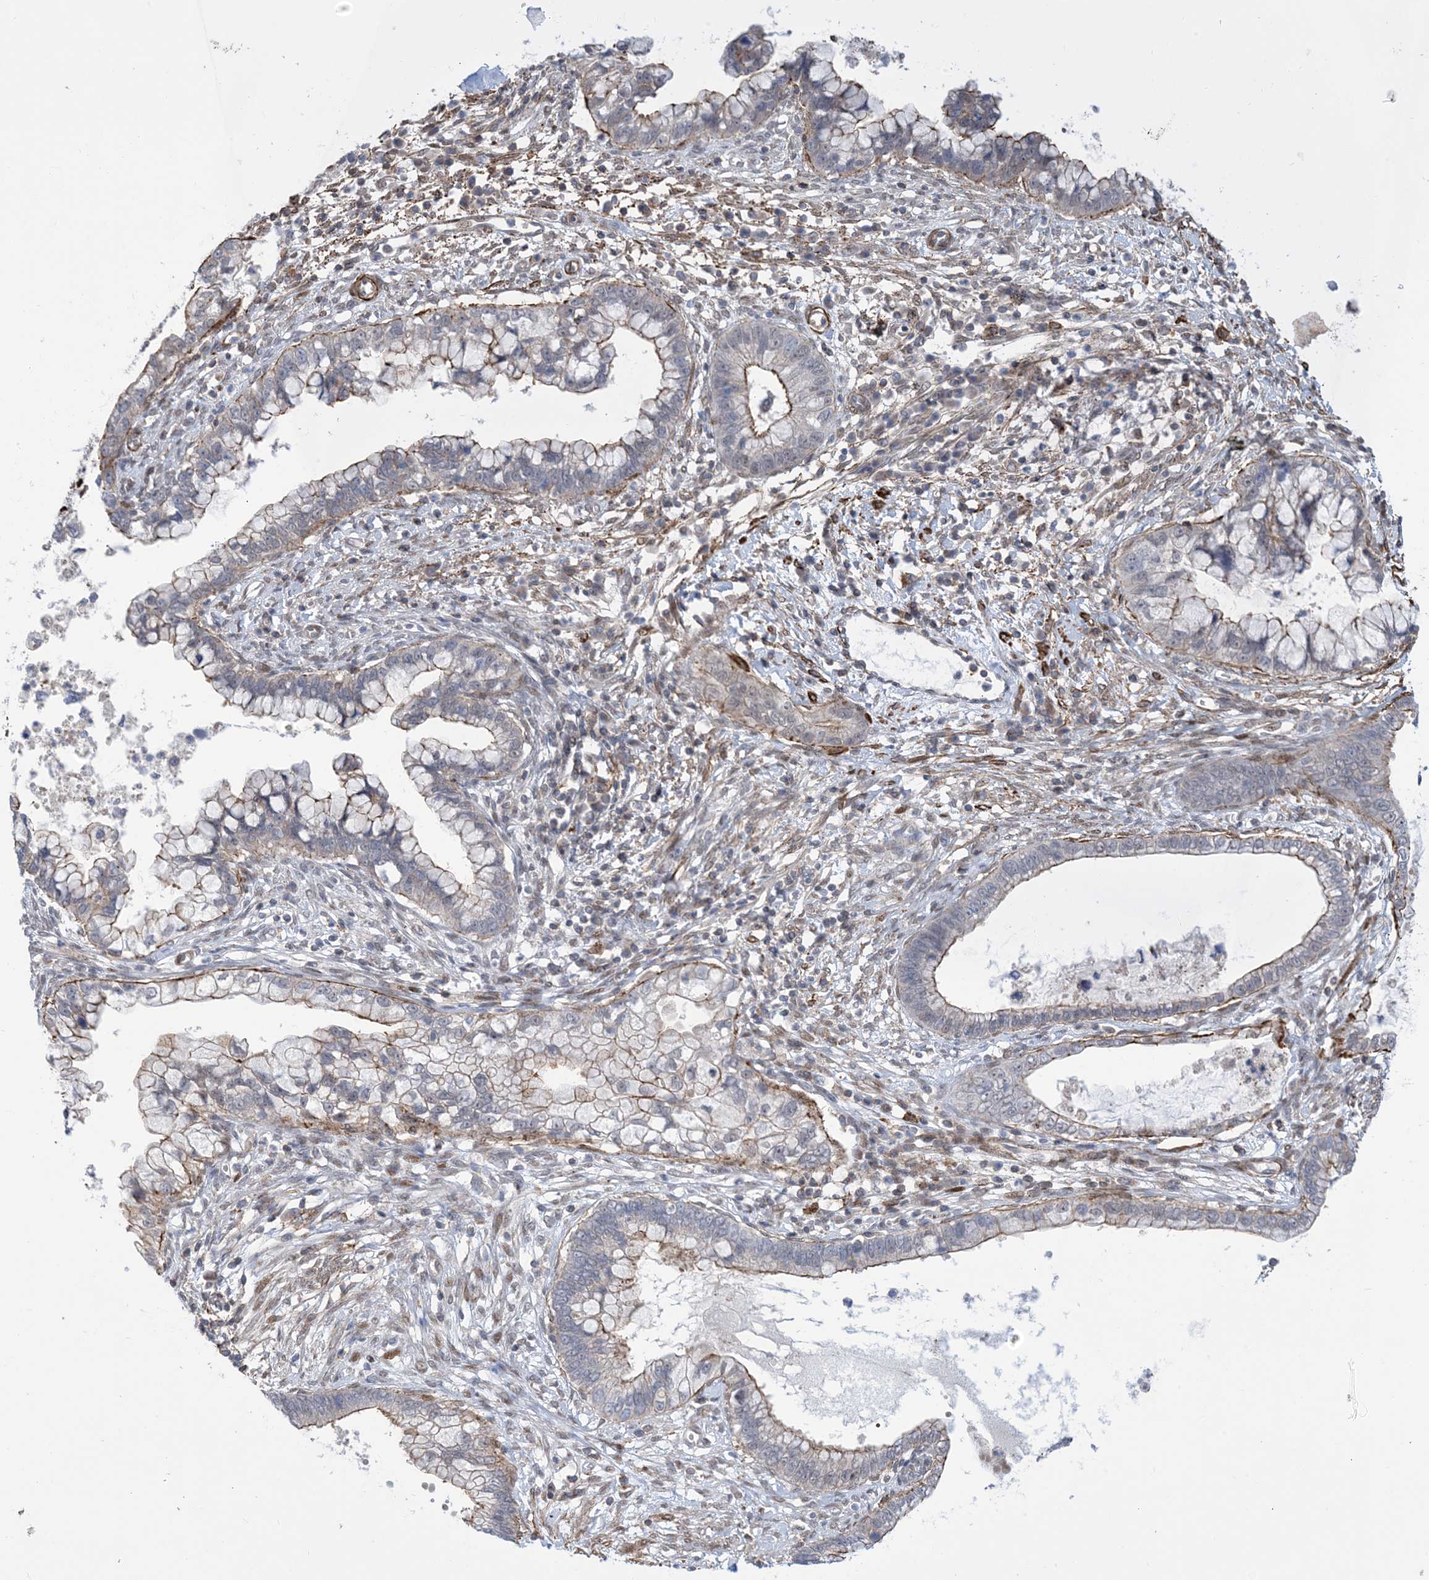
{"staining": {"intensity": "weak", "quantity": "25%-75%", "location": "cytoplasmic/membranous"}, "tissue": "cervical cancer", "cell_type": "Tumor cells", "image_type": "cancer", "snomed": [{"axis": "morphology", "description": "Adenocarcinoma, NOS"}, {"axis": "topography", "description": "Cervix"}], "caption": "Immunohistochemical staining of human cervical adenocarcinoma exhibits low levels of weak cytoplasmic/membranous expression in about 25%-75% of tumor cells.", "gene": "ZNF8", "patient": {"sex": "female", "age": 44}}